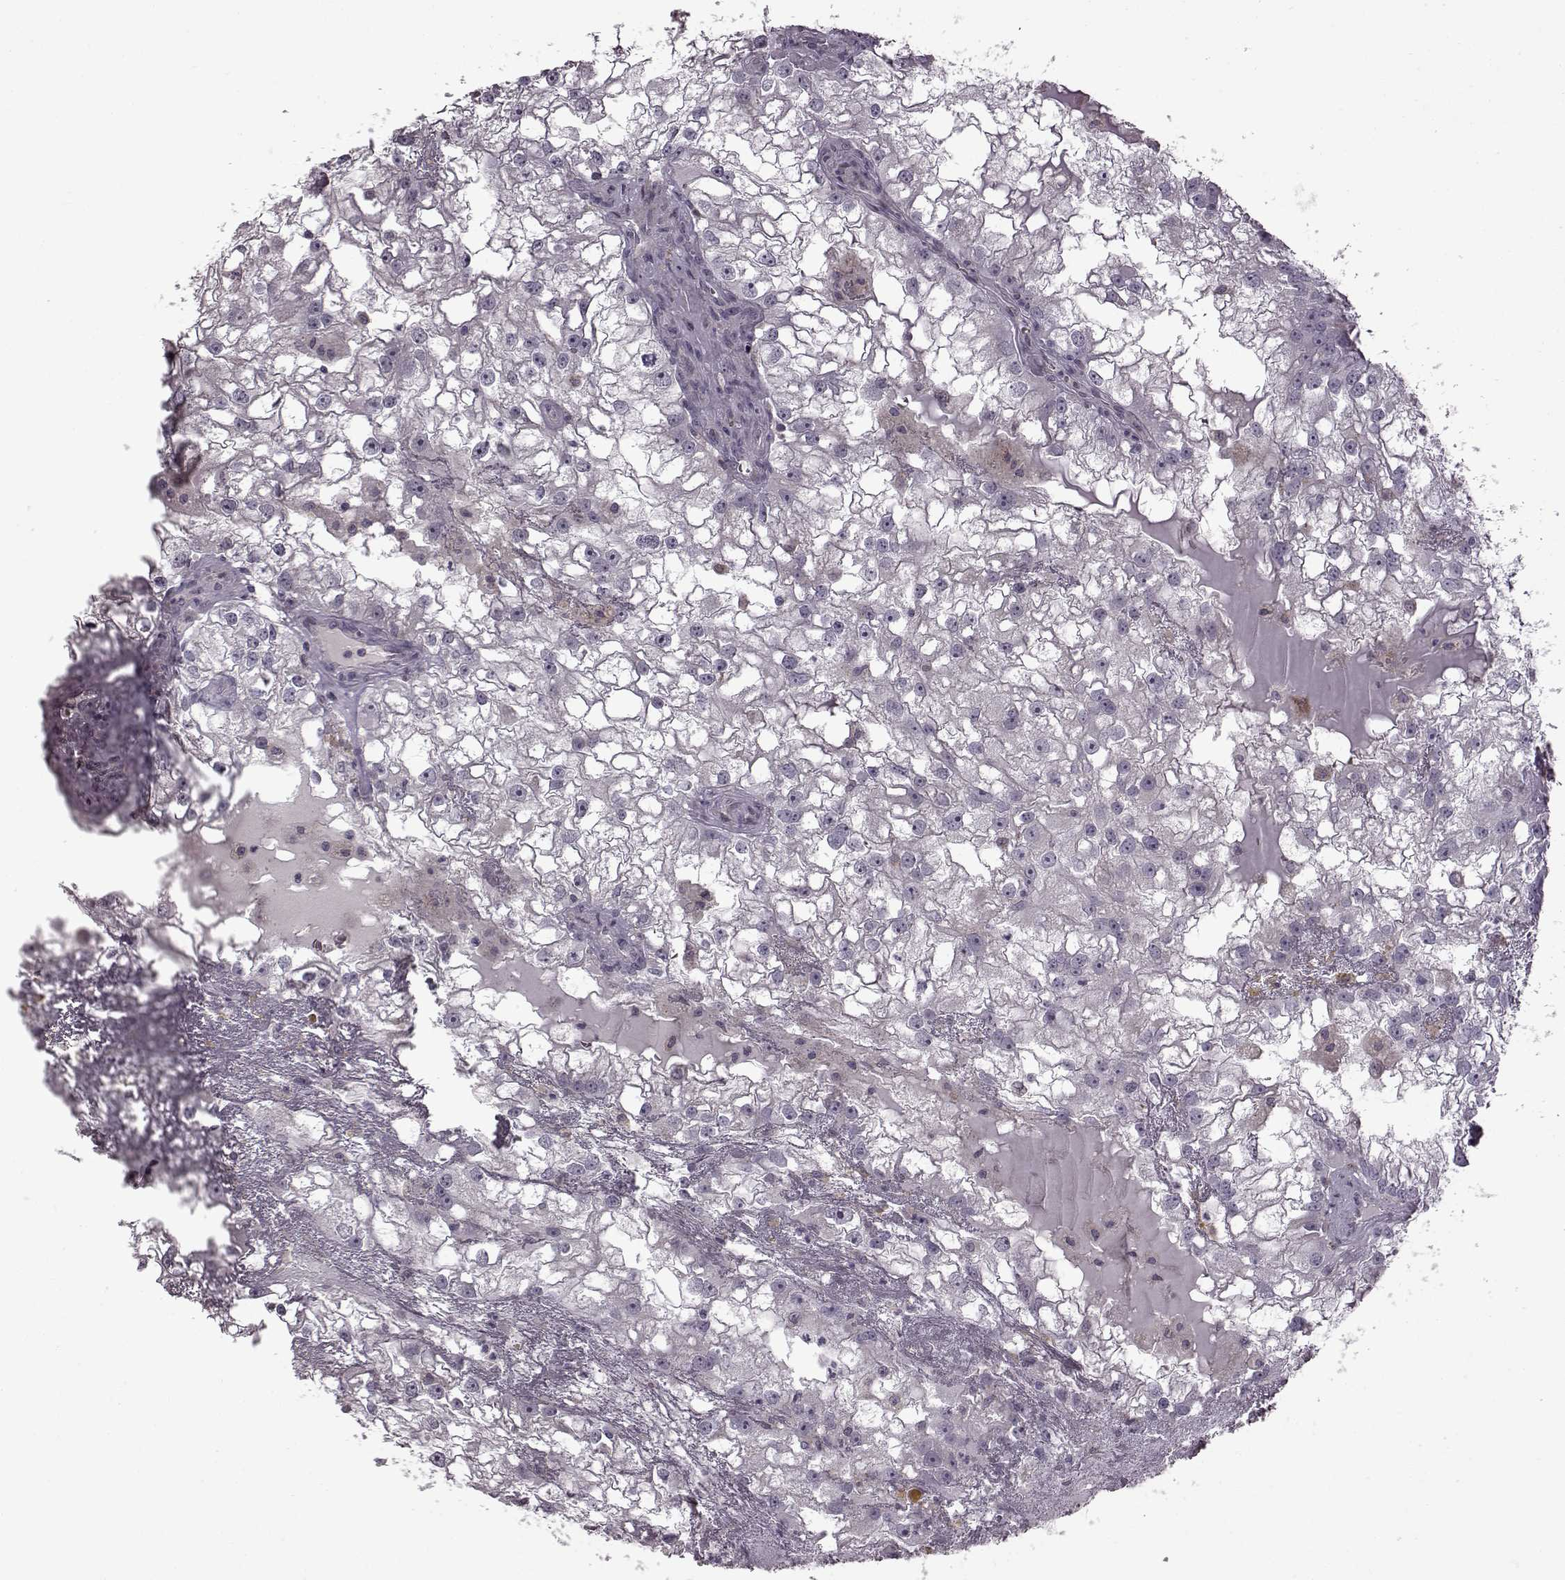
{"staining": {"intensity": "negative", "quantity": "none", "location": "none"}, "tissue": "renal cancer", "cell_type": "Tumor cells", "image_type": "cancer", "snomed": [{"axis": "morphology", "description": "Adenocarcinoma, NOS"}, {"axis": "topography", "description": "Kidney"}], "caption": "Immunohistochemistry (IHC) of human renal cancer displays no staining in tumor cells.", "gene": "B3GNT6", "patient": {"sex": "male", "age": 59}}